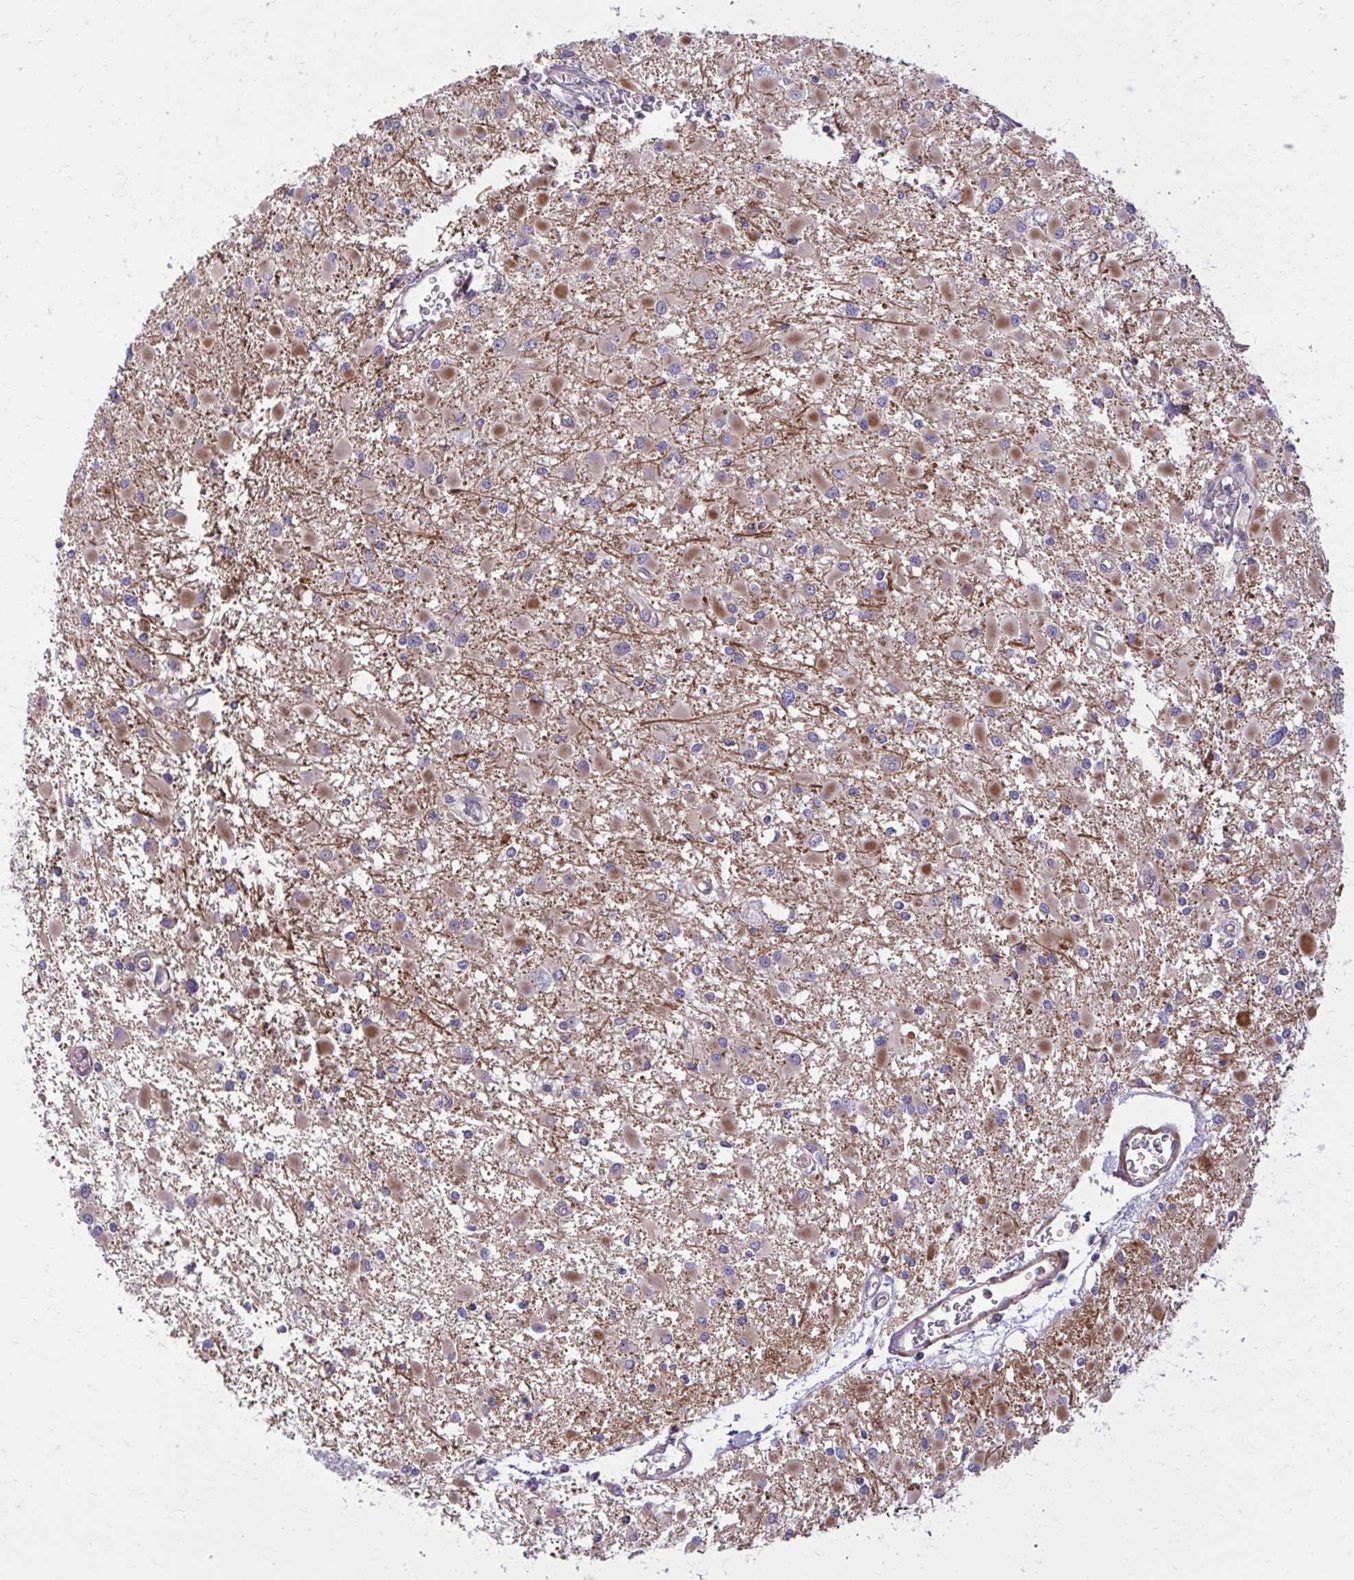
{"staining": {"intensity": "negative", "quantity": "none", "location": "none"}, "tissue": "glioma", "cell_type": "Tumor cells", "image_type": "cancer", "snomed": [{"axis": "morphology", "description": "Glioma, malignant, High grade"}, {"axis": "topography", "description": "Brain"}], "caption": "Tumor cells show no significant protein positivity in glioma.", "gene": "FAP", "patient": {"sex": "male", "age": 54}}